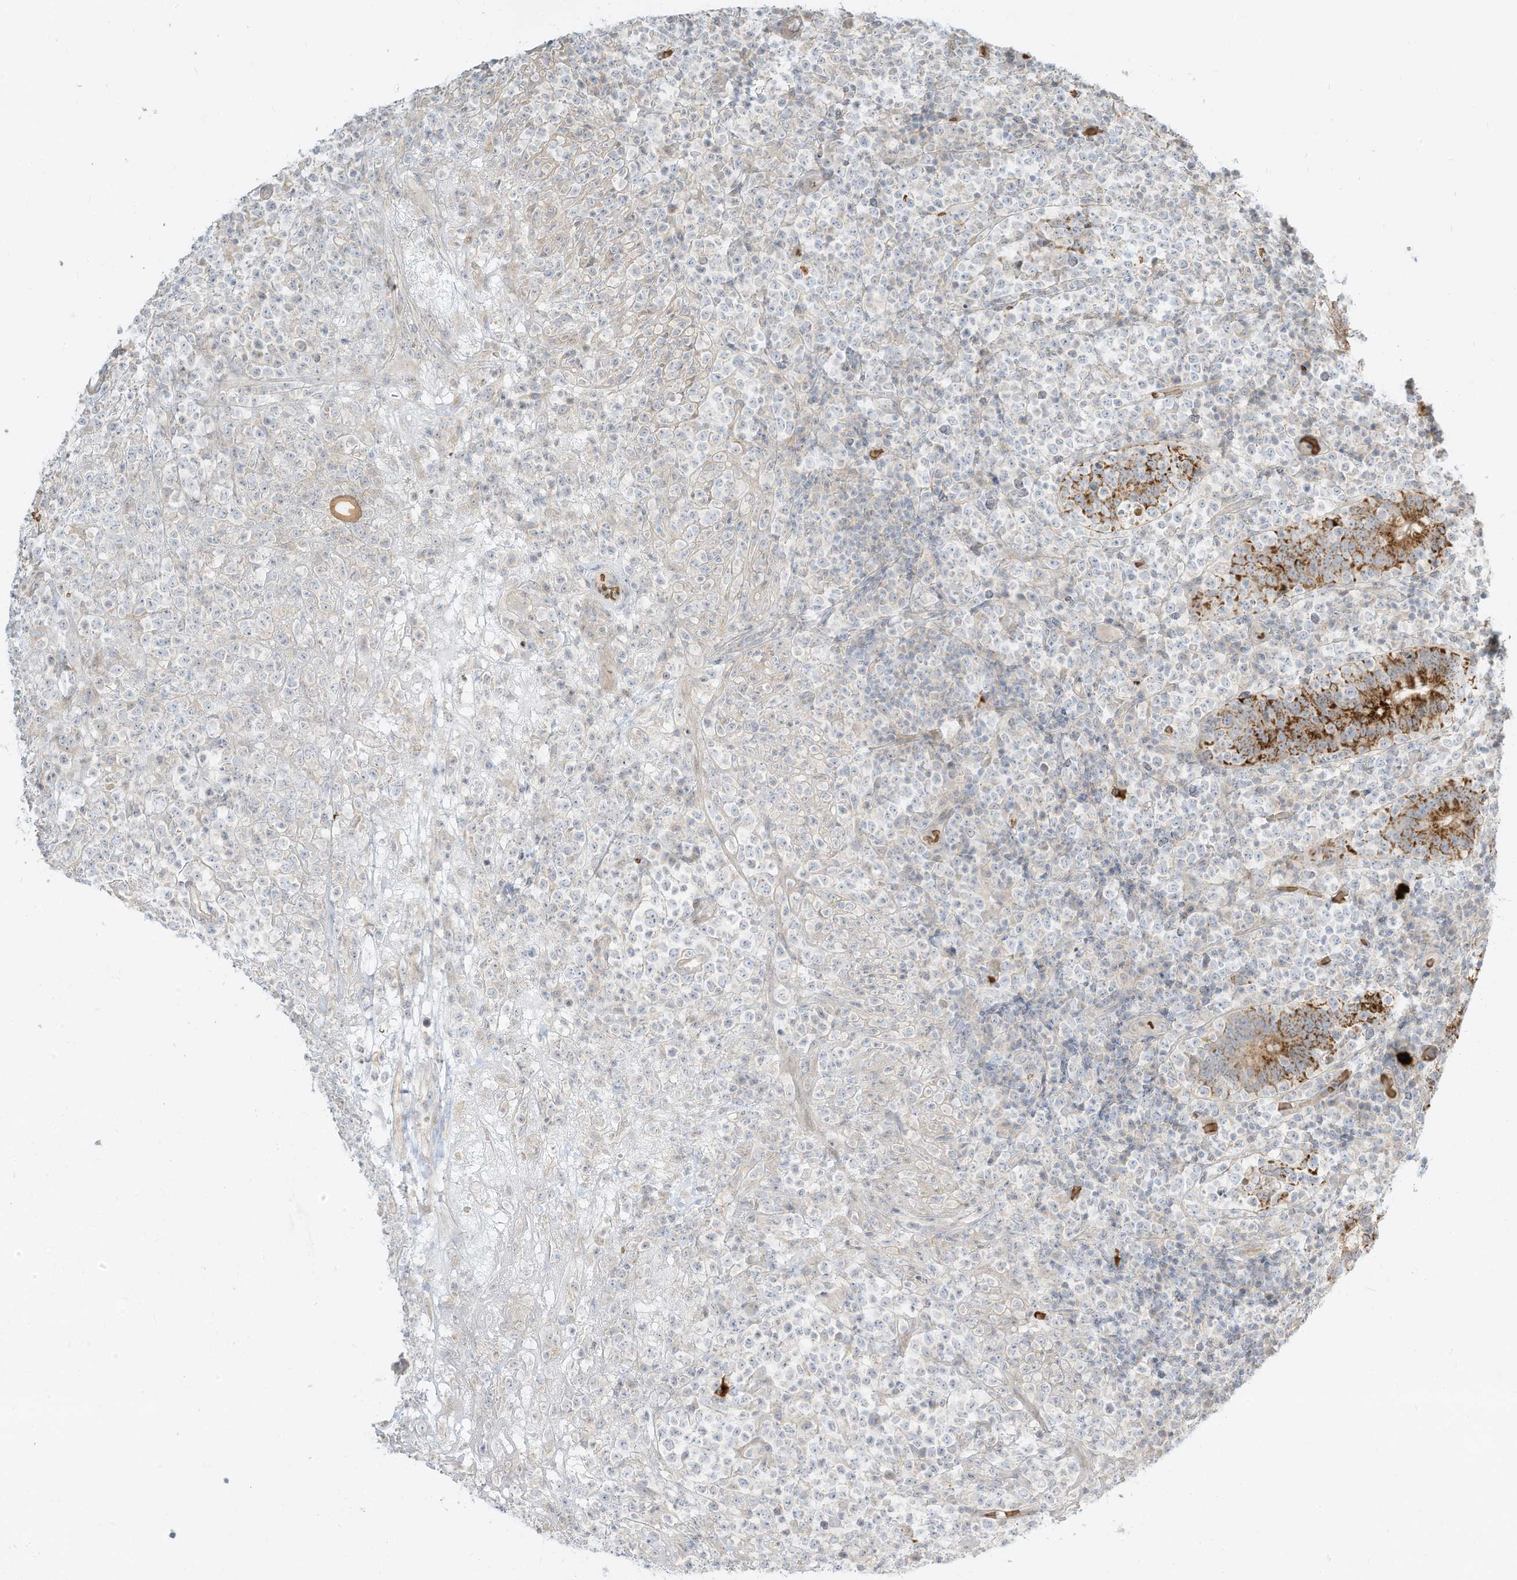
{"staining": {"intensity": "negative", "quantity": "none", "location": "none"}, "tissue": "lymphoma", "cell_type": "Tumor cells", "image_type": "cancer", "snomed": [{"axis": "morphology", "description": "Malignant lymphoma, non-Hodgkin's type, High grade"}, {"axis": "topography", "description": "Colon"}], "caption": "Protein analysis of lymphoma reveals no significant positivity in tumor cells.", "gene": "OFD1", "patient": {"sex": "female", "age": 53}}